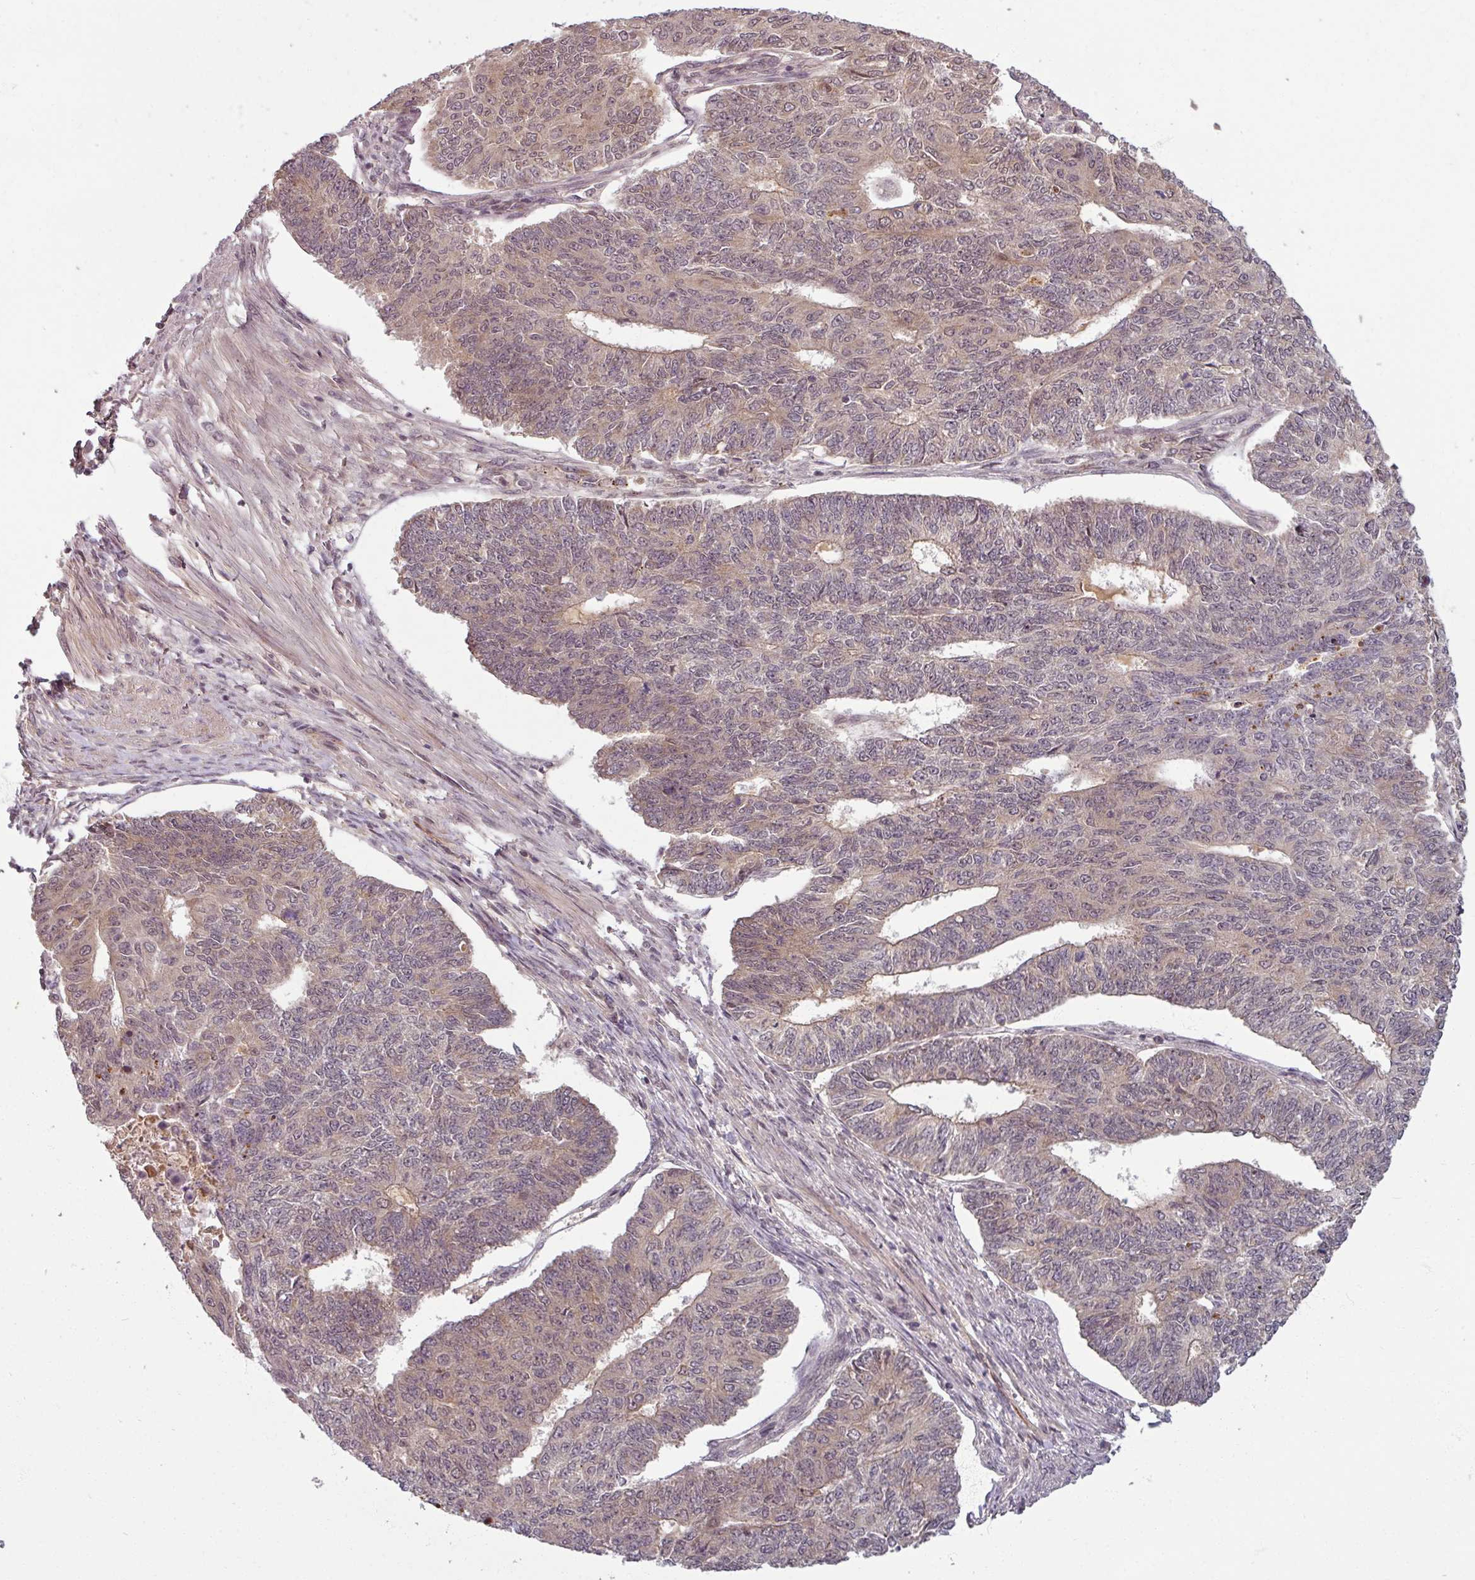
{"staining": {"intensity": "weak", "quantity": "<25%", "location": "cytoplasmic/membranous,nuclear"}, "tissue": "endometrial cancer", "cell_type": "Tumor cells", "image_type": "cancer", "snomed": [{"axis": "morphology", "description": "Adenocarcinoma, NOS"}, {"axis": "topography", "description": "Endometrium"}], "caption": "Photomicrograph shows no protein positivity in tumor cells of endometrial cancer tissue. (Brightfield microscopy of DAB immunohistochemistry (IHC) at high magnification).", "gene": "POLR2G", "patient": {"sex": "female", "age": 32}}